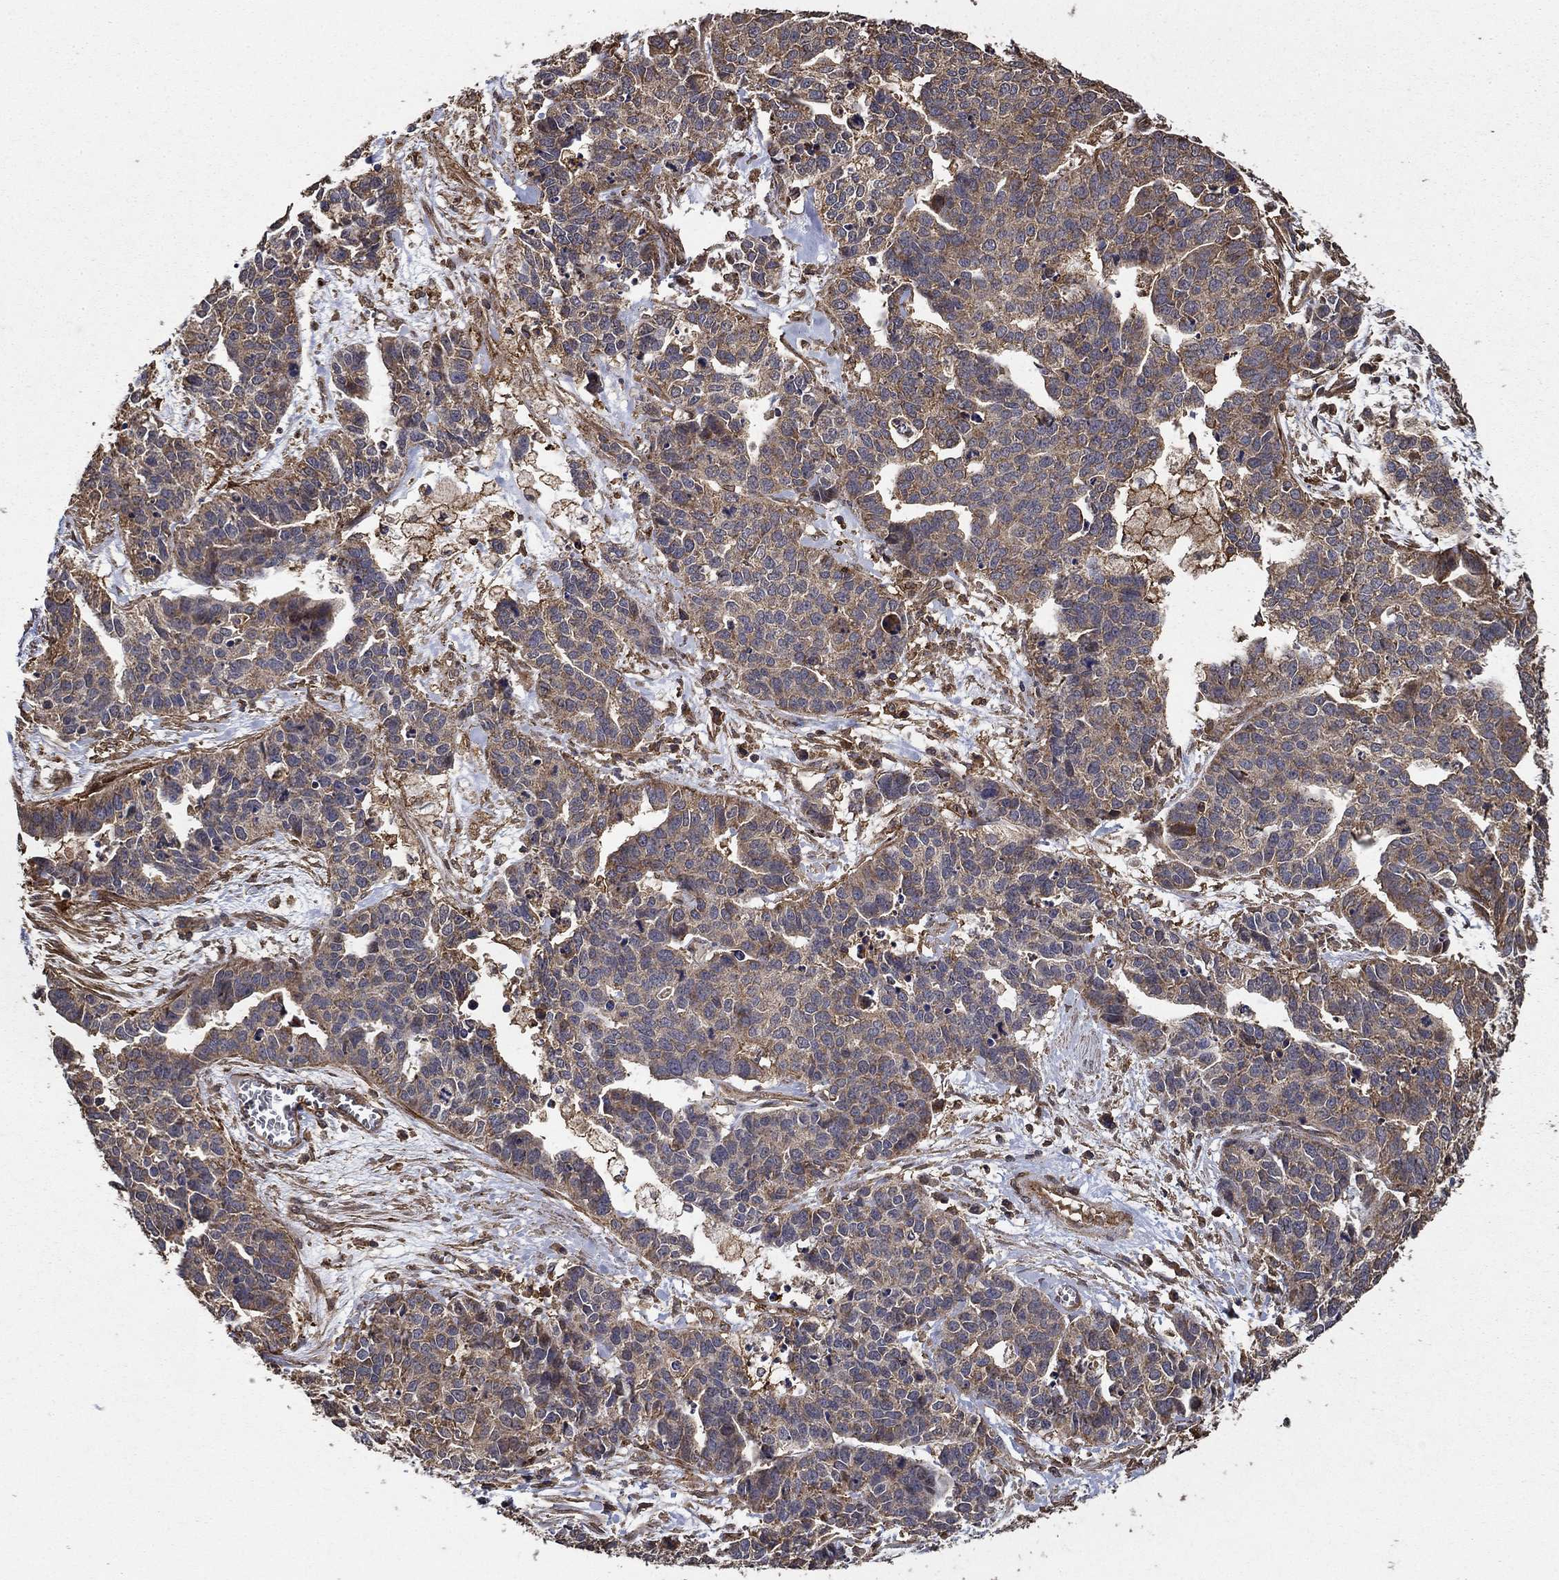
{"staining": {"intensity": "negative", "quantity": "none", "location": "none"}, "tissue": "ovarian cancer", "cell_type": "Tumor cells", "image_type": "cancer", "snomed": [{"axis": "morphology", "description": "Carcinoma, endometroid"}, {"axis": "topography", "description": "Ovary"}], "caption": "An IHC image of ovarian cancer (endometroid carcinoma) is shown. There is no staining in tumor cells of ovarian cancer (endometroid carcinoma). (DAB (3,3'-diaminobenzidine) immunohistochemistry (IHC), high magnification).", "gene": "IFRD1", "patient": {"sex": "female", "age": 65}}